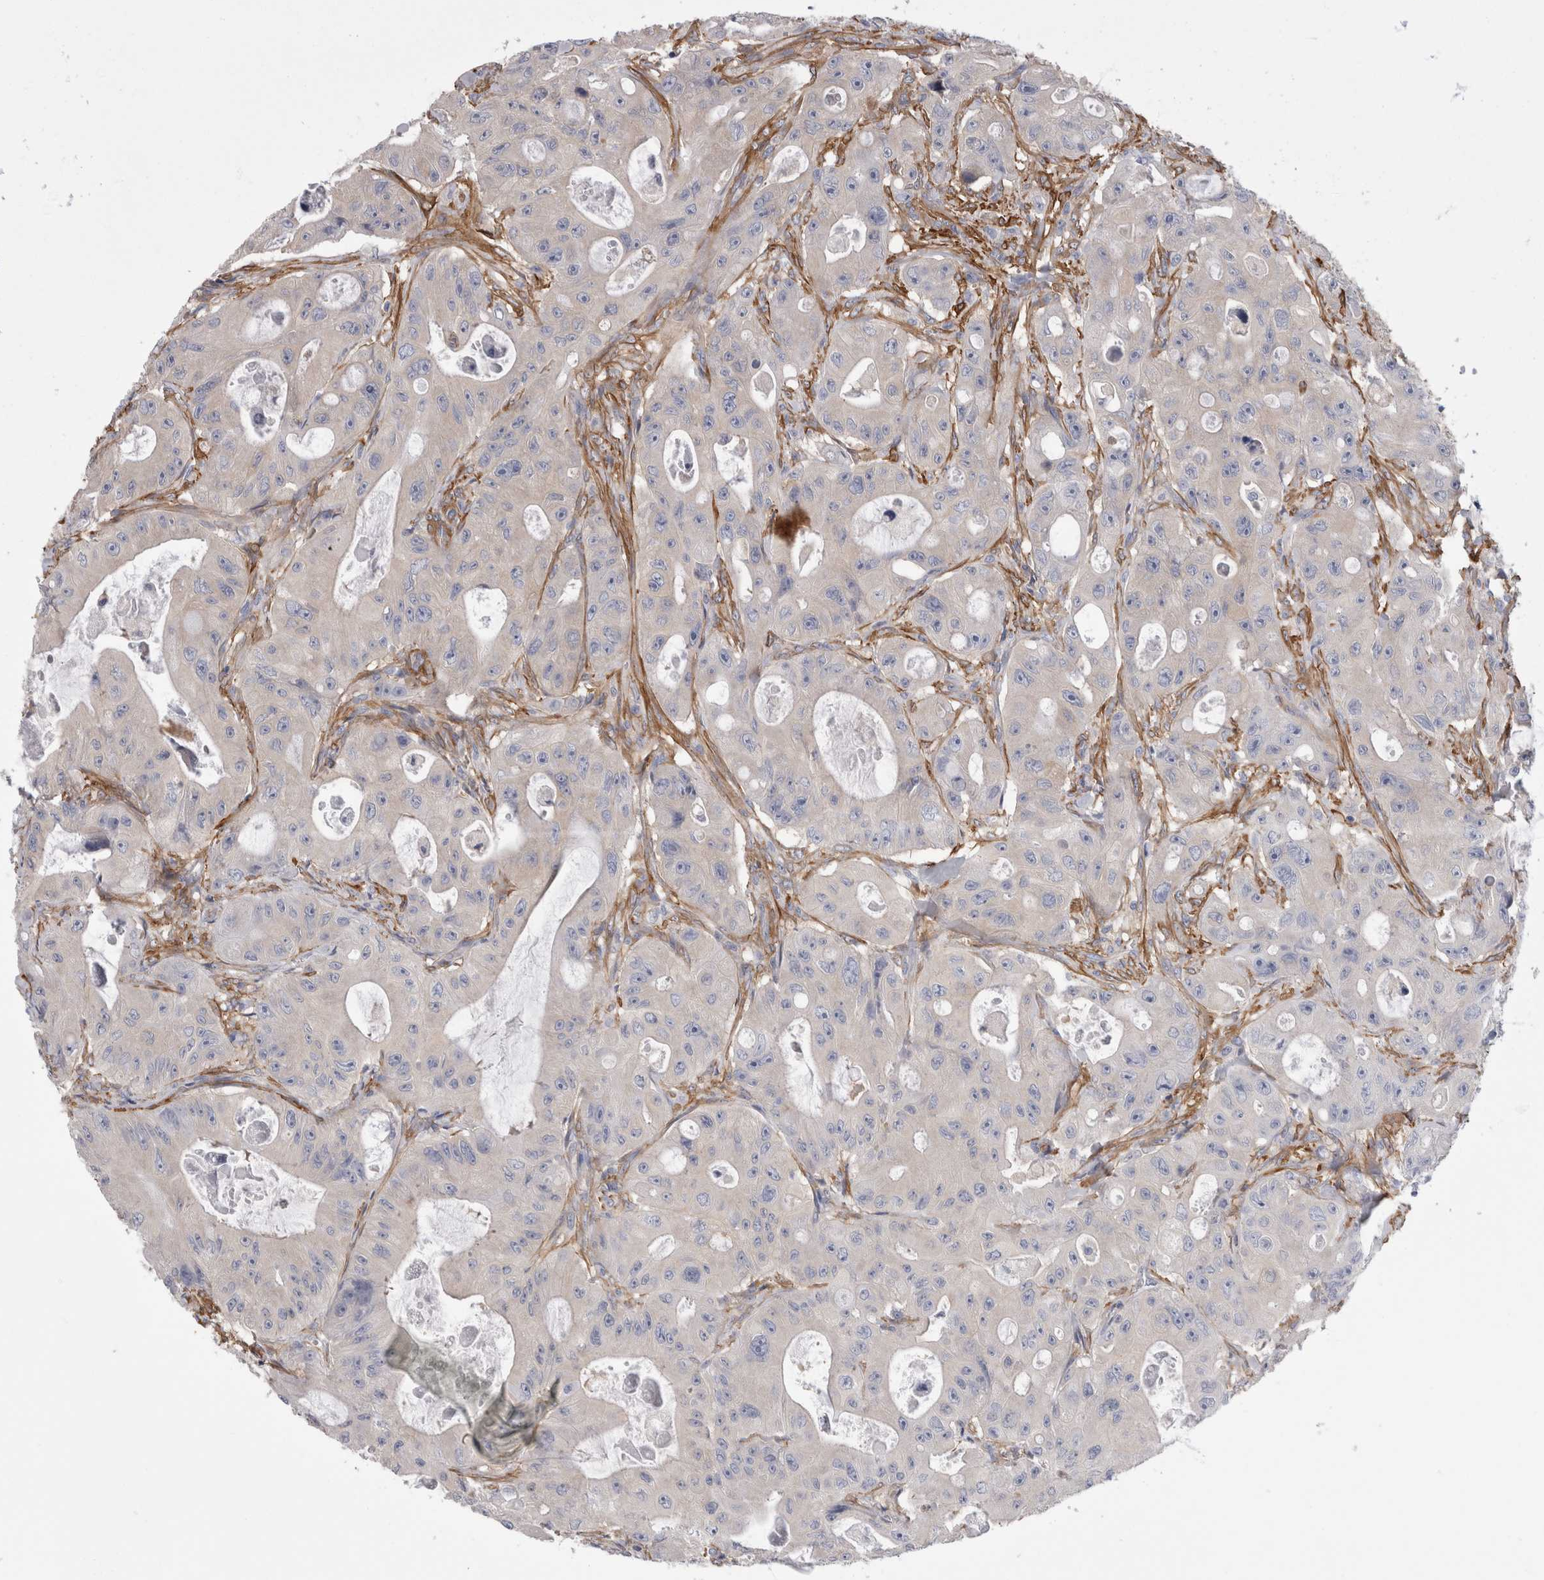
{"staining": {"intensity": "negative", "quantity": "none", "location": "none"}, "tissue": "colorectal cancer", "cell_type": "Tumor cells", "image_type": "cancer", "snomed": [{"axis": "morphology", "description": "Adenocarcinoma, NOS"}, {"axis": "topography", "description": "Colon"}], "caption": "Tumor cells are negative for protein expression in human colorectal cancer (adenocarcinoma).", "gene": "EPRS1", "patient": {"sex": "female", "age": 46}}